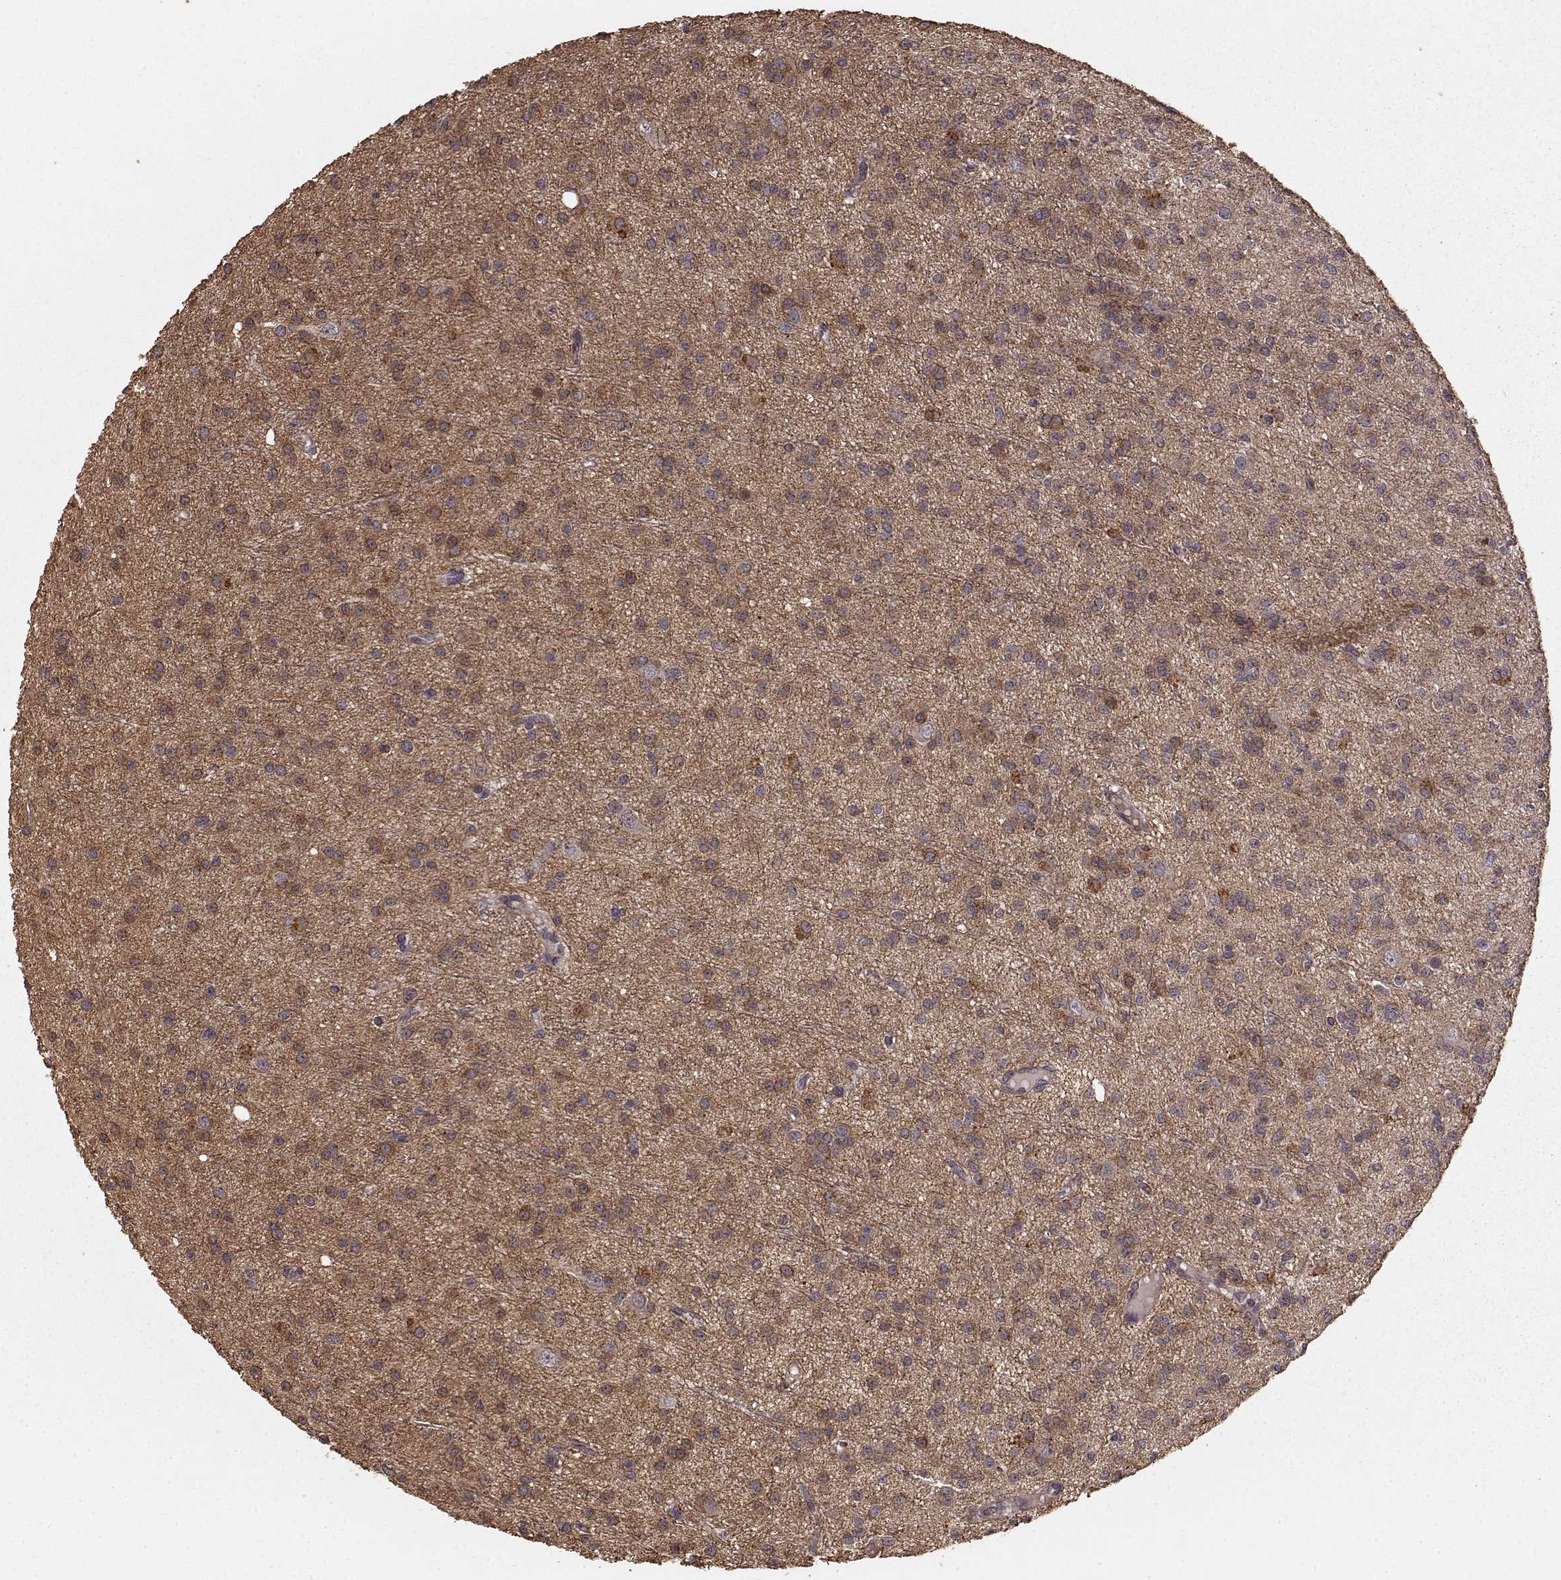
{"staining": {"intensity": "strong", "quantity": ">75%", "location": "cytoplasmic/membranous"}, "tissue": "glioma", "cell_type": "Tumor cells", "image_type": "cancer", "snomed": [{"axis": "morphology", "description": "Glioma, malignant, Low grade"}, {"axis": "topography", "description": "Brain"}], "caption": "Strong cytoplasmic/membranous positivity is identified in approximately >75% of tumor cells in malignant low-grade glioma.", "gene": "USP15", "patient": {"sex": "male", "age": 27}}